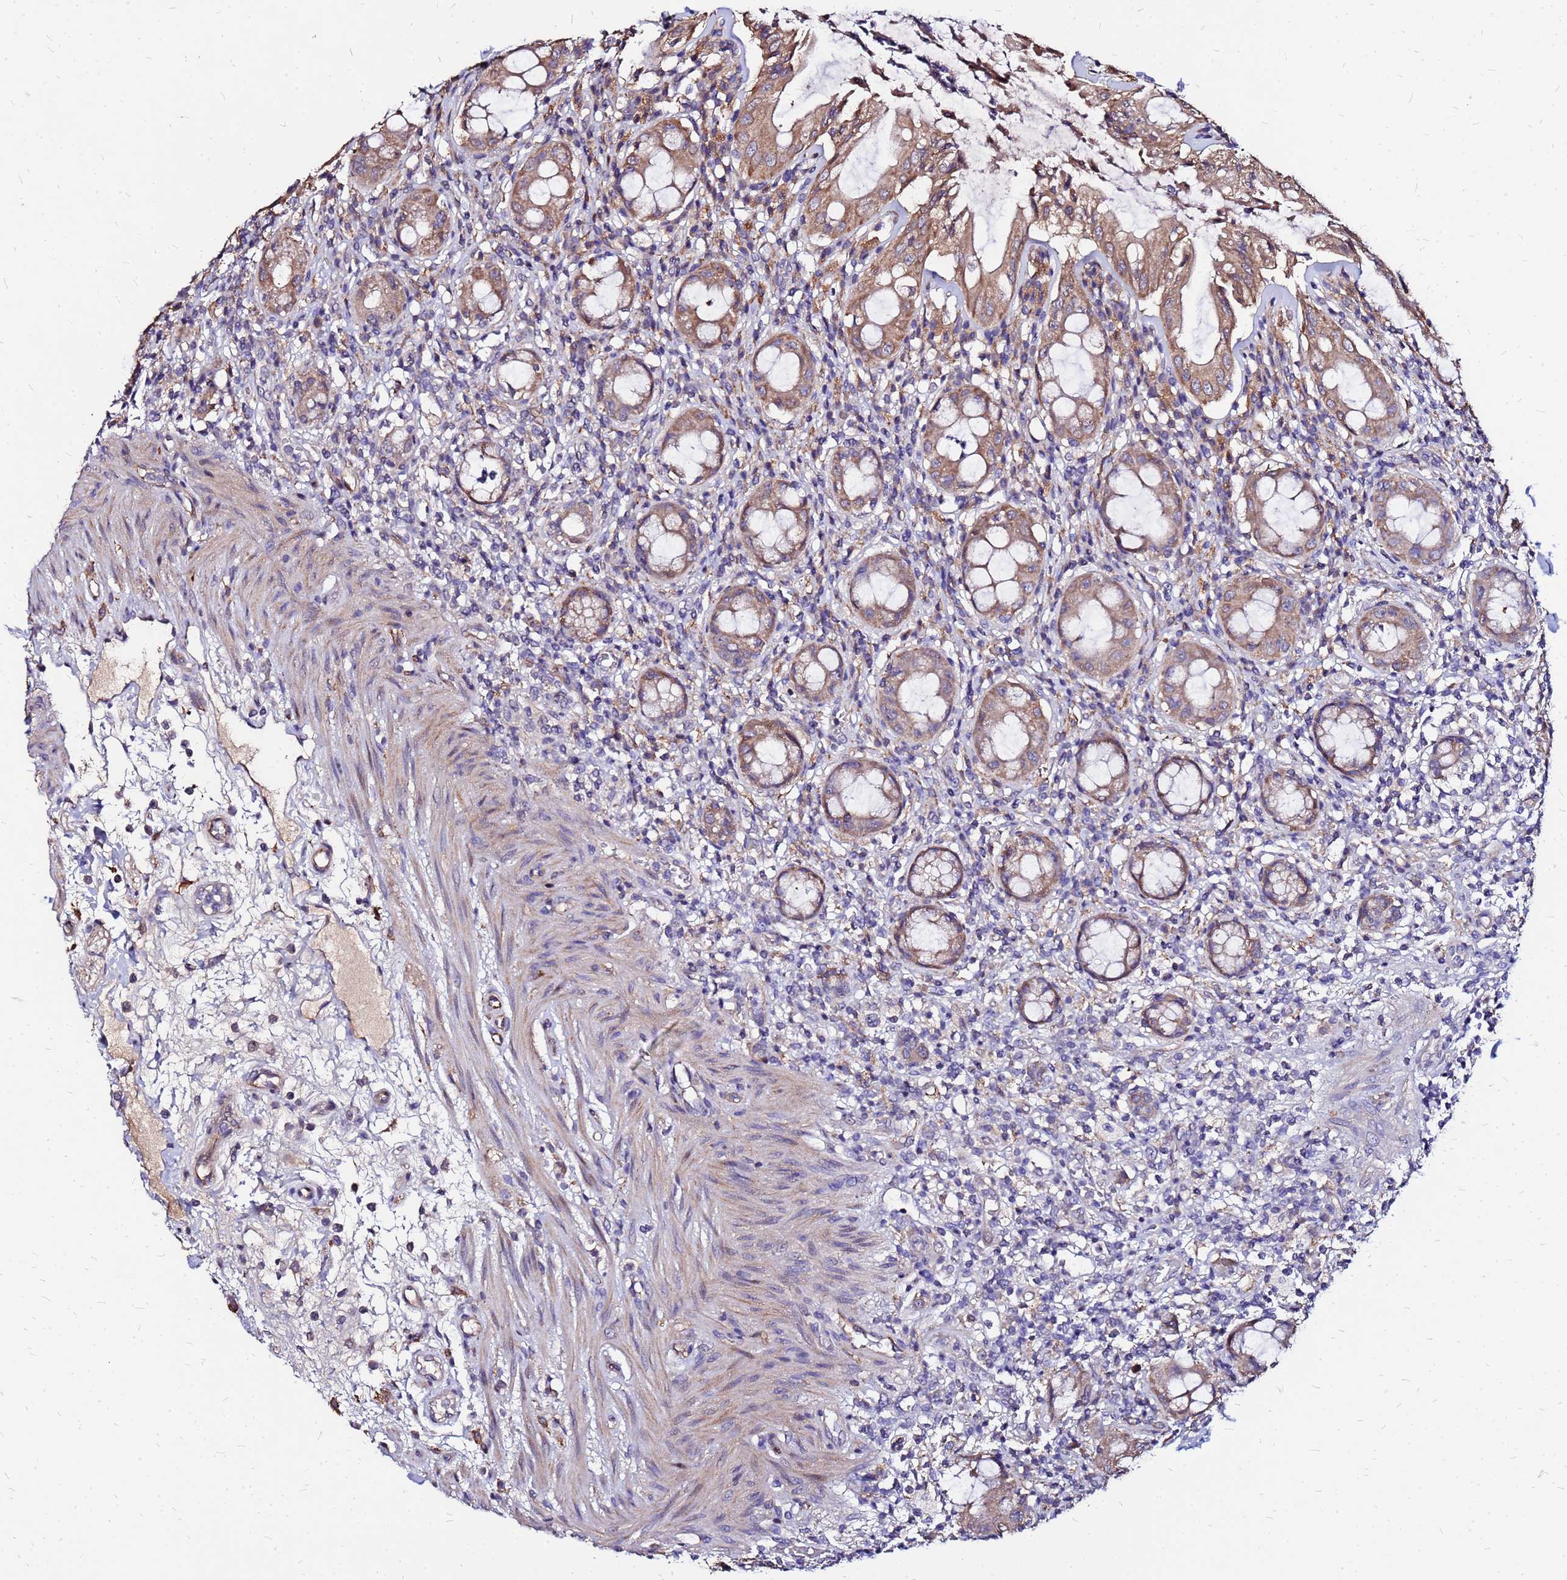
{"staining": {"intensity": "moderate", "quantity": ">75%", "location": "cytoplasmic/membranous"}, "tissue": "rectum", "cell_type": "Glandular cells", "image_type": "normal", "snomed": [{"axis": "morphology", "description": "Normal tissue, NOS"}, {"axis": "topography", "description": "Rectum"}], "caption": "Immunohistochemistry (IHC) of benign human rectum shows medium levels of moderate cytoplasmic/membranous positivity in approximately >75% of glandular cells.", "gene": "ARHGEF35", "patient": {"sex": "female", "age": 57}}